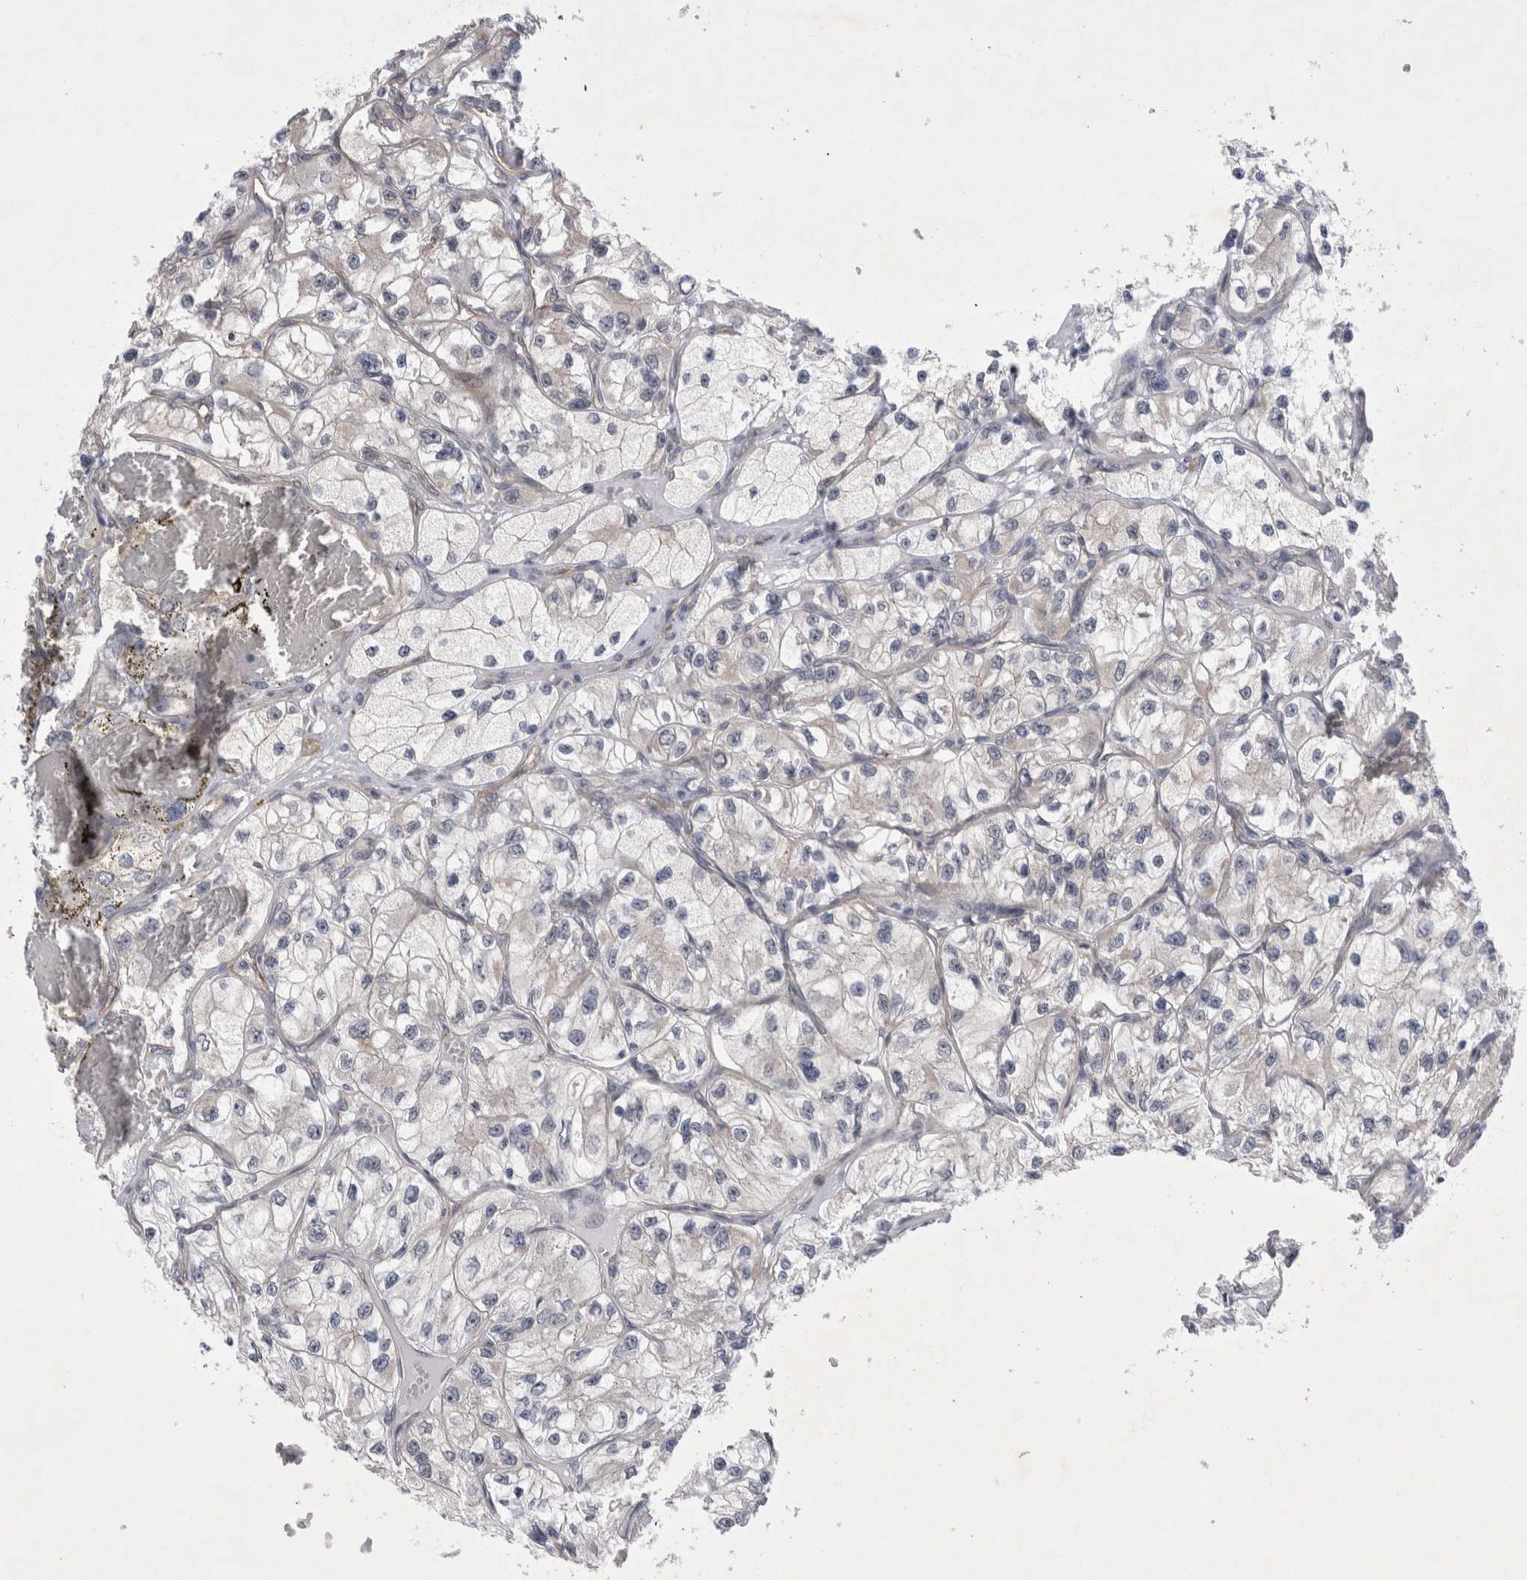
{"staining": {"intensity": "negative", "quantity": "none", "location": "none"}, "tissue": "renal cancer", "cell_type": "Tumor cells", "image_type": "cancer", "snomed": [{"axis": "morphology", "description": "Adenocarcinoma, NOS"}, {"axis": "topography", "description": "Kidney"}], "caption": "A high-resolution photomicrograph shows immunohistochemistry staining of renal adenocarcinoma, which exhibits no significant staining in tumor cells.", "gene": "PARP11", "patient": {"sex": "female", "age": 57}}